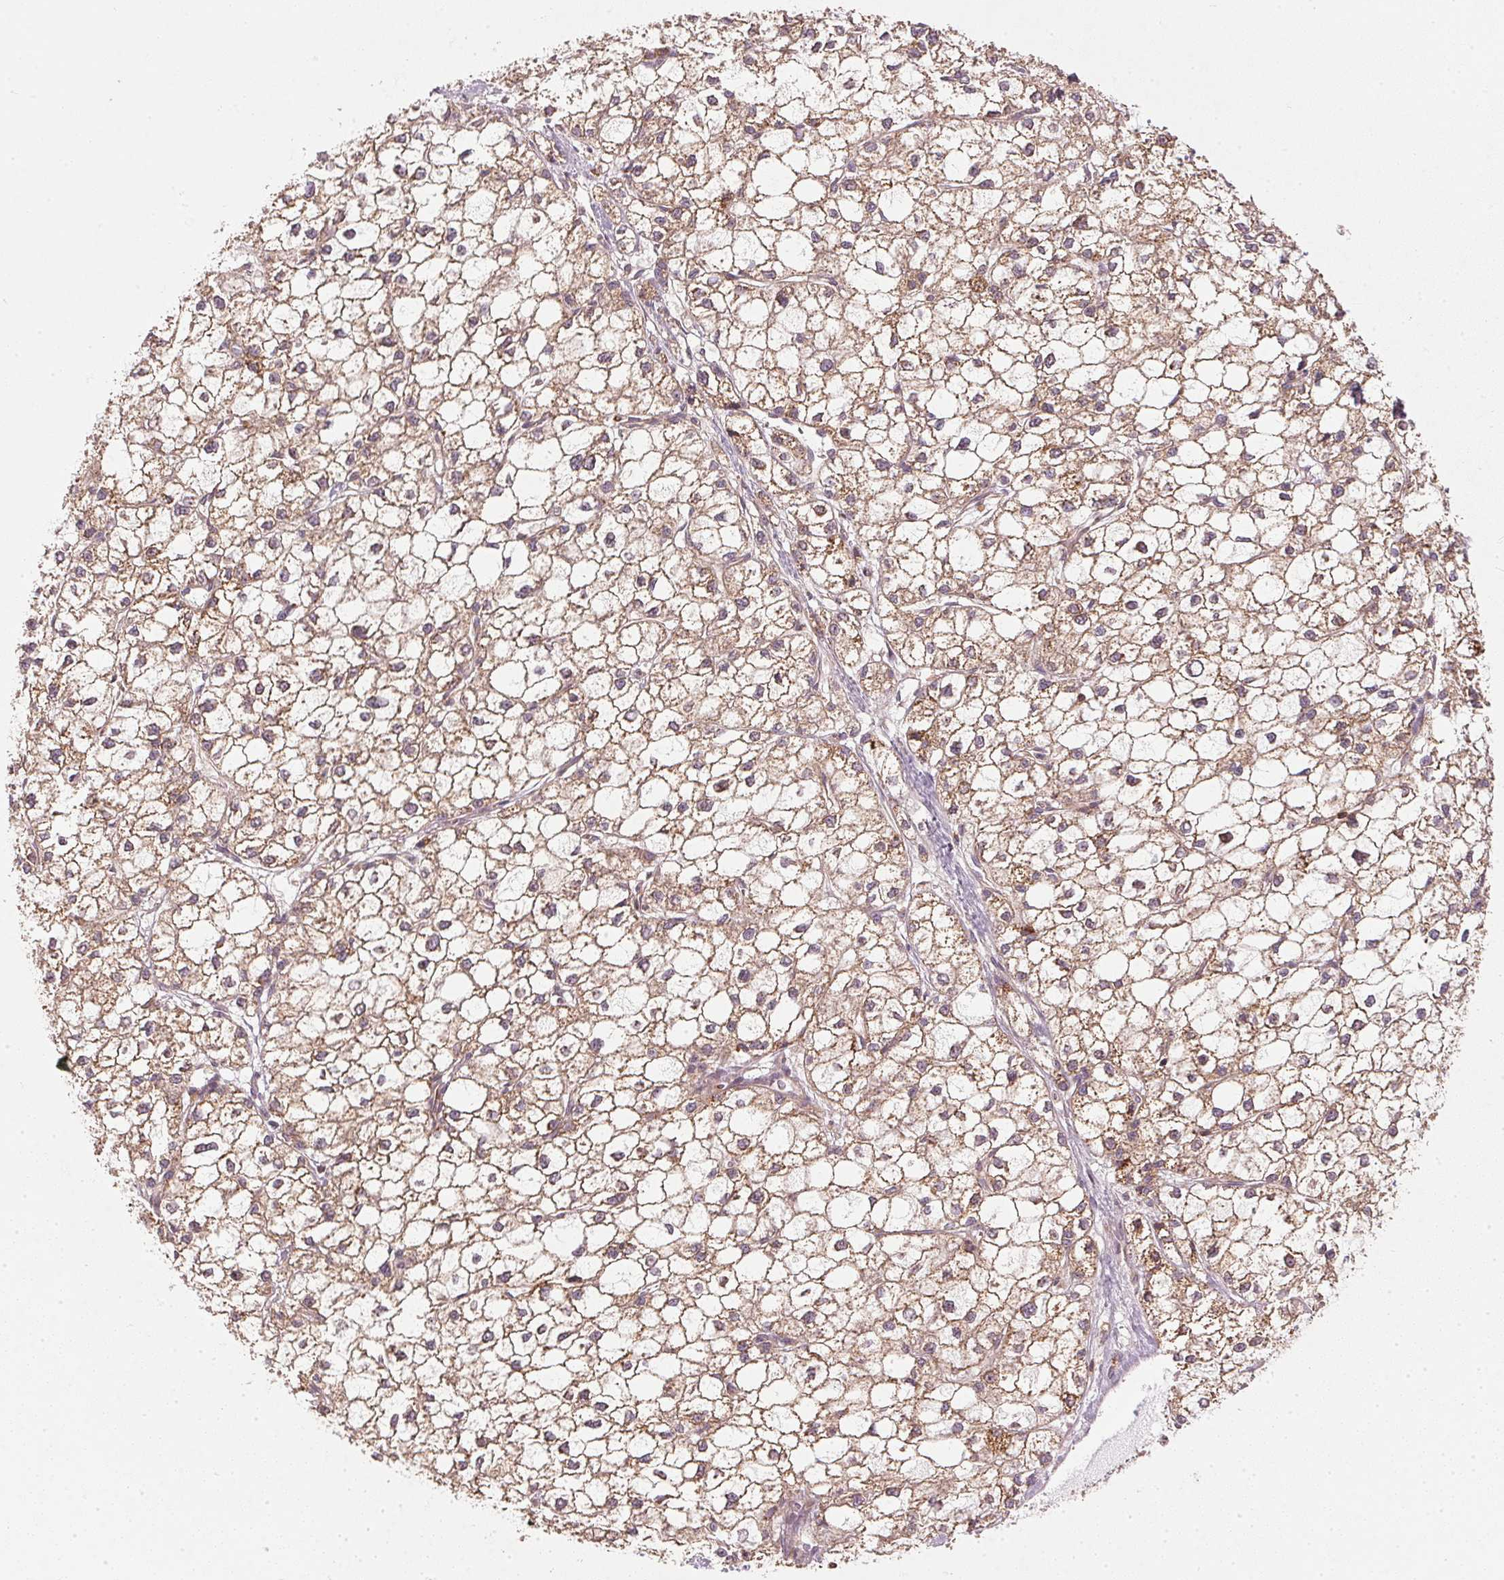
{"staining": {"intensity": "weak", "quantity": ">75%", "location": "cytoplasmic/membranous"}, "tissue": "liver cancer", "cell_type": "Tumor cells", "image_type": "cancer", "snomed": [{"axis": "morphology", "description": "Carcinoma, Hepatocellular, NOS"}, {"axis": "topography", "description": "Liver"}], "caption": "A brown stain highlights weak cytoplasmic/membranous staining of a protein in human liver cancer (hepatocellular carcinoma) tumor cells.", "gene": "NADK2", "patient": {"sex": "female", "age": 43}}